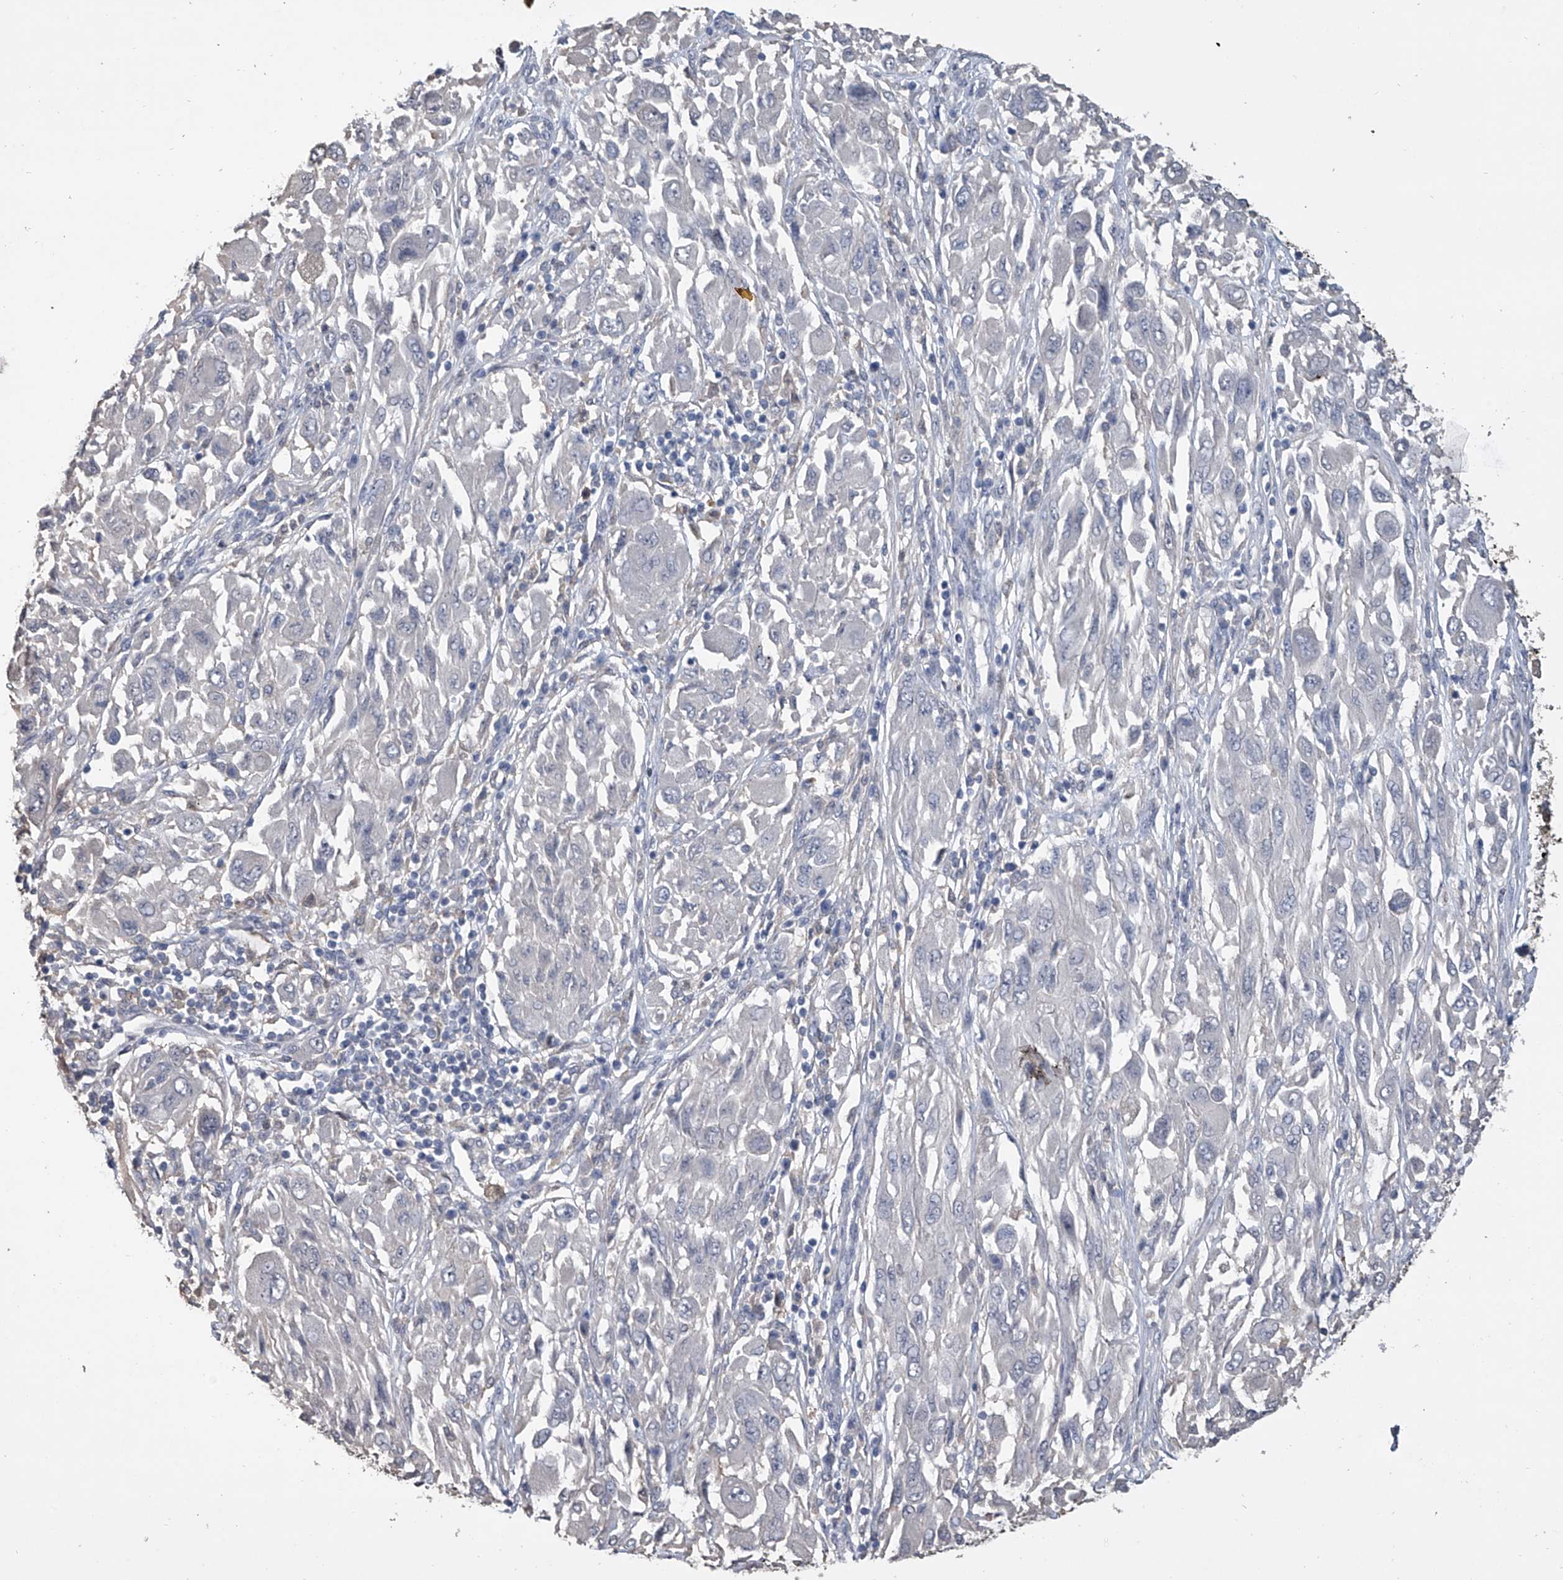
{"staining": {"intensity": "negative", "quantity": "none", "location": "none"}, "tissue": "melanoma", "cell_type": "Tumor cells", "image_type": "cancer", "snomed": [{"axis": "morphology", "description": "Malignant melanoma, NOS"}, {"axis": "topography", "description": "Skin"}], "caption": "Melanoma was stained to show a protein in brown. There is no significant positivity in tumor cells.", "gene": "DOCK9", "patient": {"sex": "female", "age": 91}}